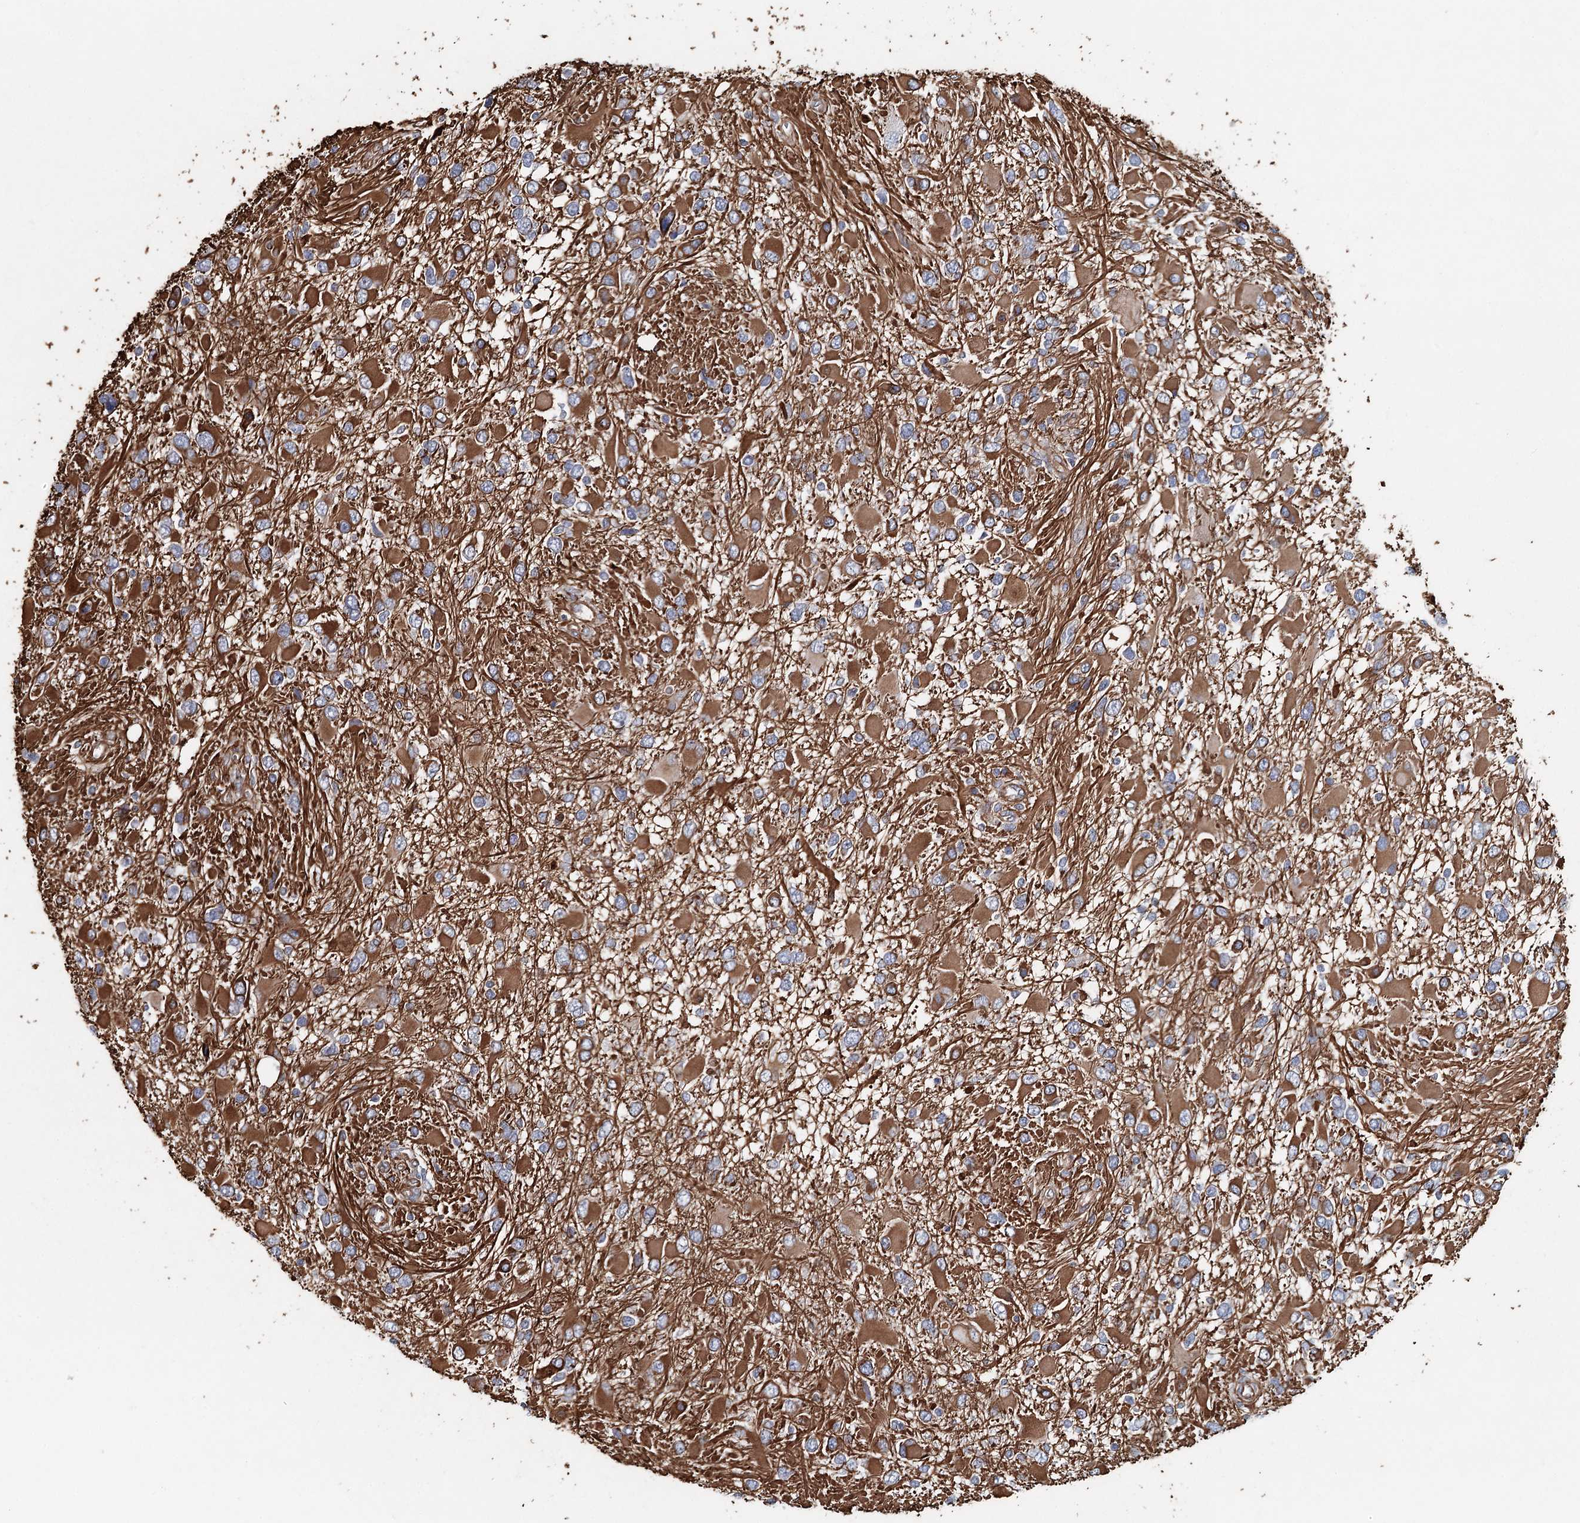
{"staining": {"intensity": "moderate", "quantity": ">75%", "location": "cytoplasmic/membranous"}, "tissue": "glioma", "cell_type": "Tumor cells", "image_type": "cancer", "snomed": [{"axis": "morphology", "description": "Glioma, malignant, High grade"}, {"axis": "topography", "description": "Brain"}], "caption": "DAB immunohistochemical staining of glioma exhibits moderate cytoplasmic/membranous protein staining in about >75% of tumor cells.", "gene": "SYNPO", "patient": {"sex": "male", "age": 53}}